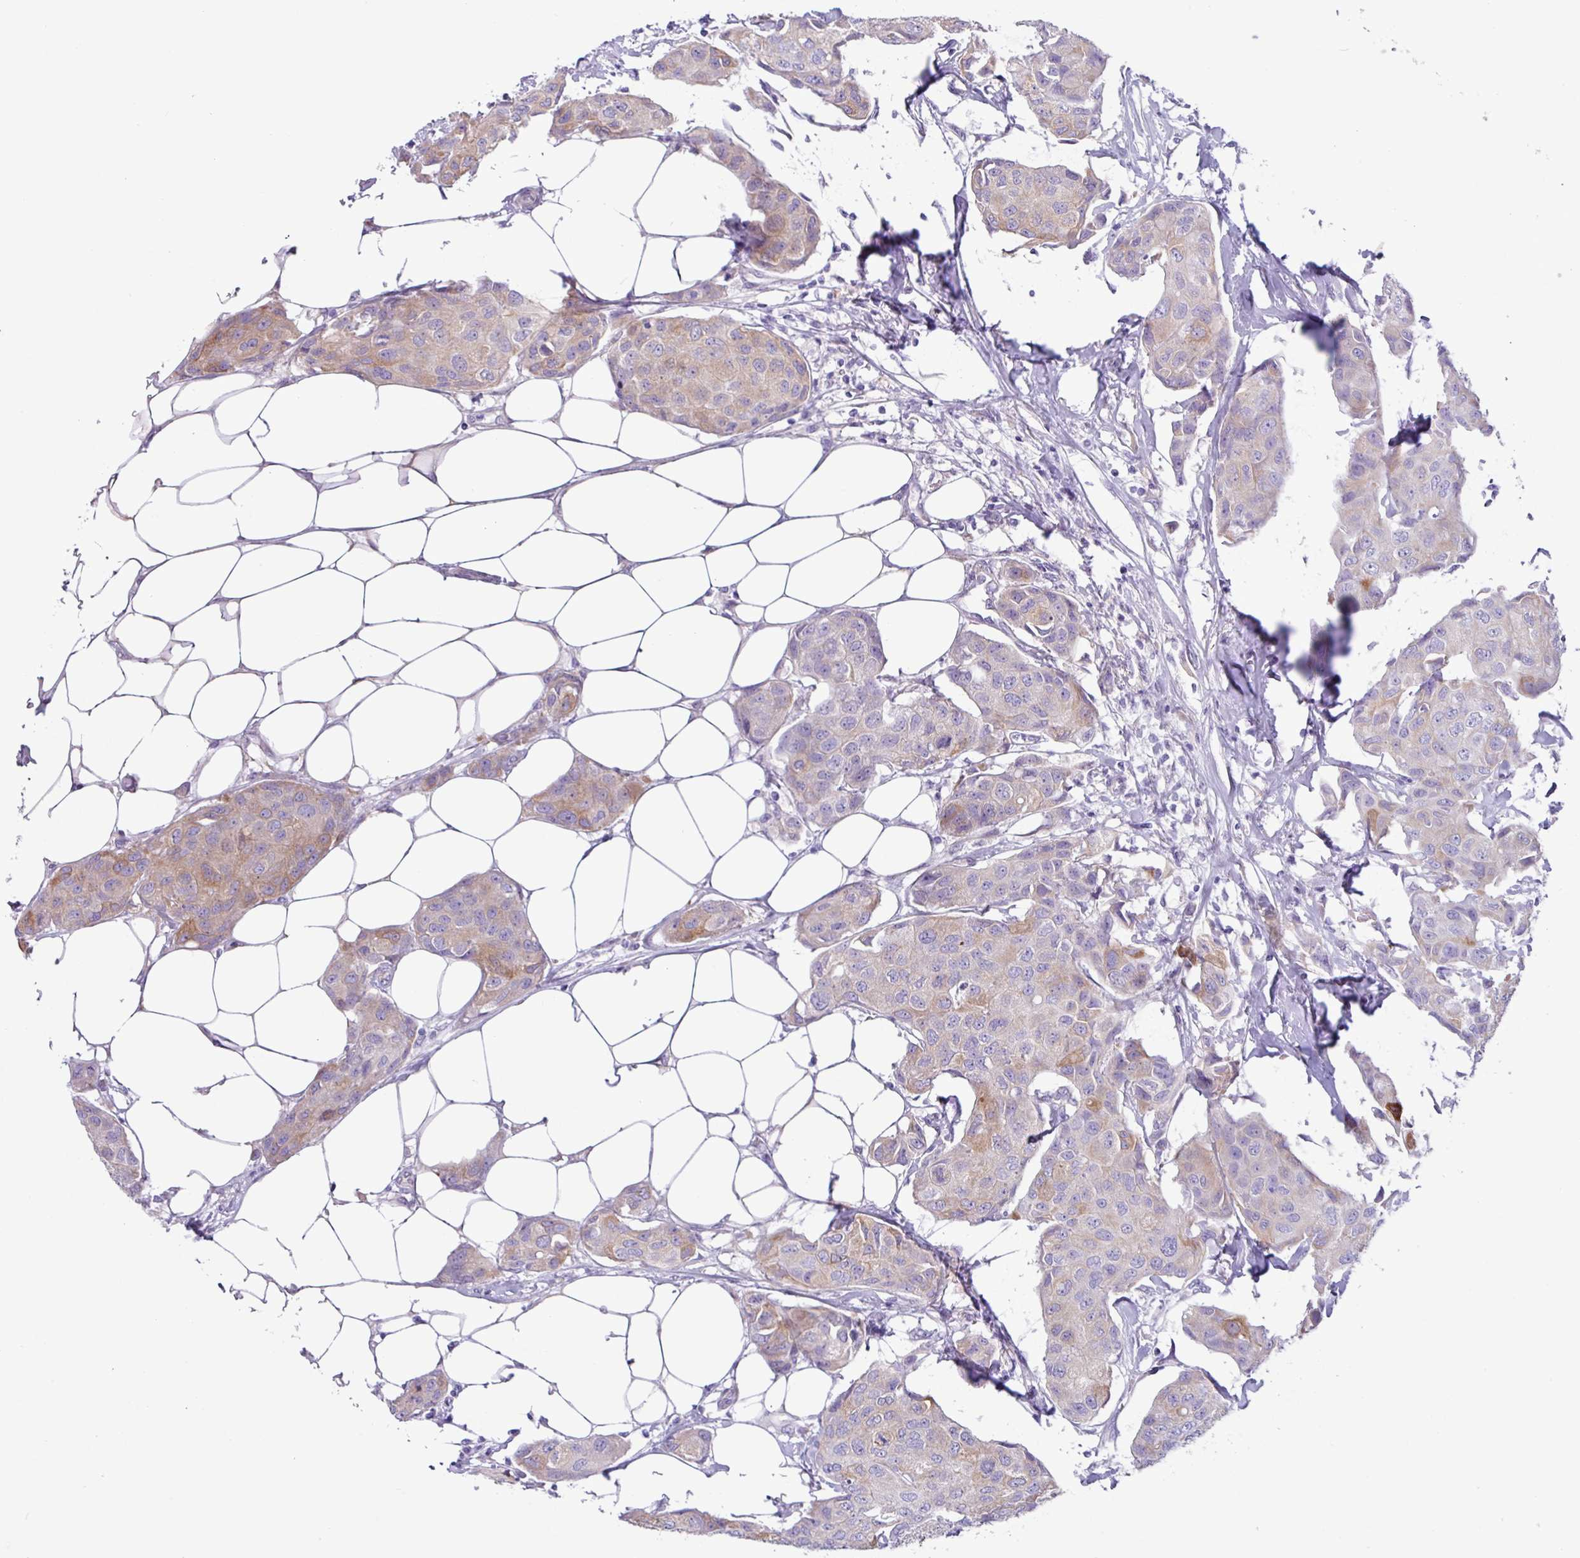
{"staining": {"intensity": "weak", "quantity": "25%-75%", "location": "cytoplasmic/membranous"}, "tissue": "breast cancer", "cell_type": "Tumor cells", "image_type": "cancer", "snomed": [{"axis": "morphology", "description": "Duct carcinoma"}, {"axis": "topography", "description": "Breast"}, {"axis": "topography", "description": "Lymph node"}], "caption": "A histopathology image of human infiltrating ductal carcinoma (breast) stained for a protein reveals weak cytoplasmic/membranous brown staining in tumor cells.", "gene": "SLC38A1", "patient": {"sex": "female", "age": 80}}